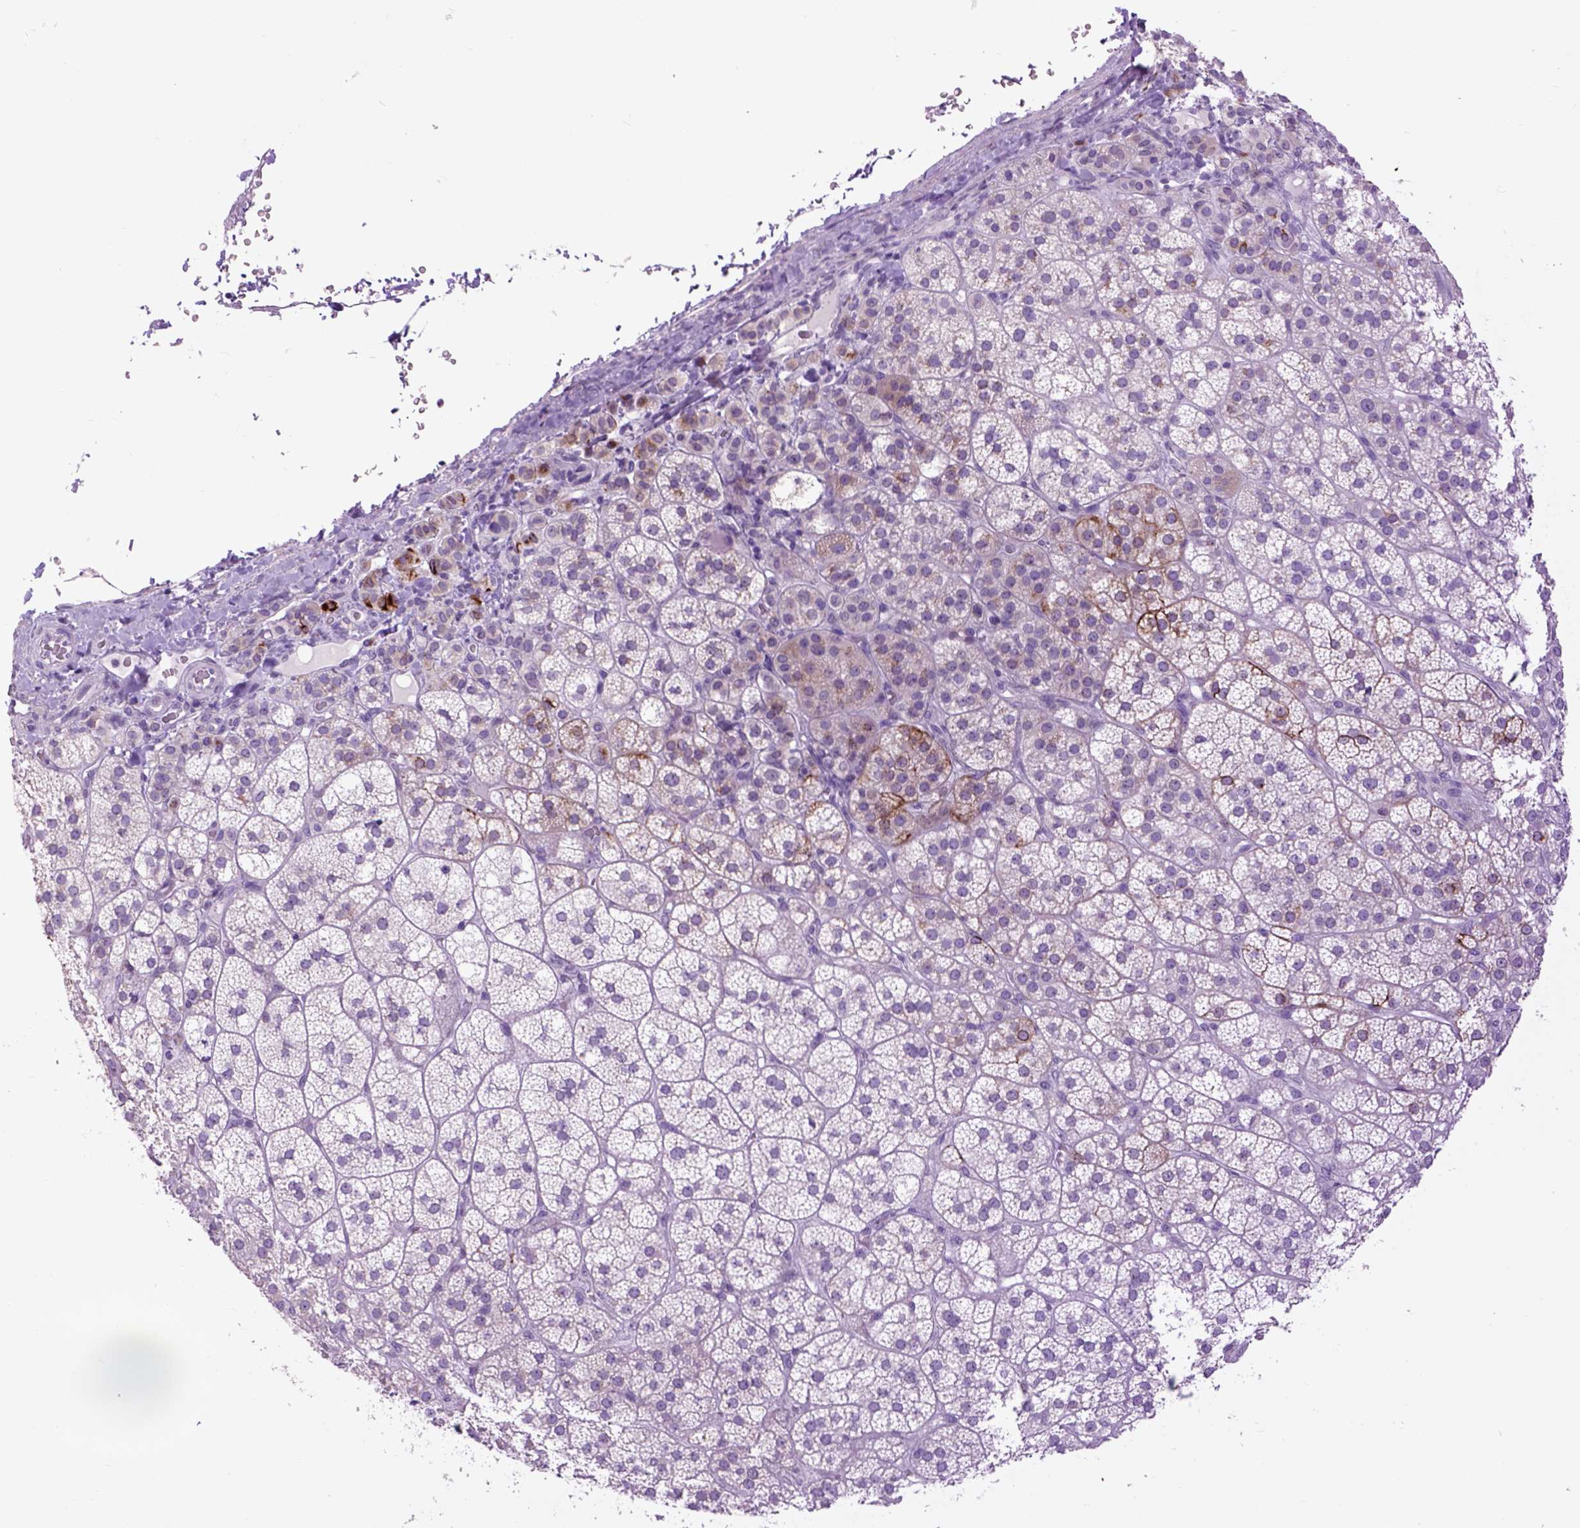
{"staining": {"intensity": "moderate", "quantity": "<25%", "location": "cytoplasmic/membranous"}, "tissue": "adrenal gland", "cell_type": "Glandular cells", "image_type": "normal", "snomed": [{"axis": "morphology", "description": "Normal tissue, NOS"}, {"axis": "topography", "description": "Adrenal gland"}], "caption": "Immunohistochemistry staining of benign adrenal gland, which shows low levels of moderate cytoplasmic/membranous positivity in about <25% of glandular cells indicating moderate cytoplasmic/membranous protein positivity. The staining was performed using DAB (3,3'-diaminobenzidine) (brown) for protein detection and nuclei were counterstained in hematoxylin (blue).", "gene": "RAB25", "patient": {"sex": "female", "age": 60}}